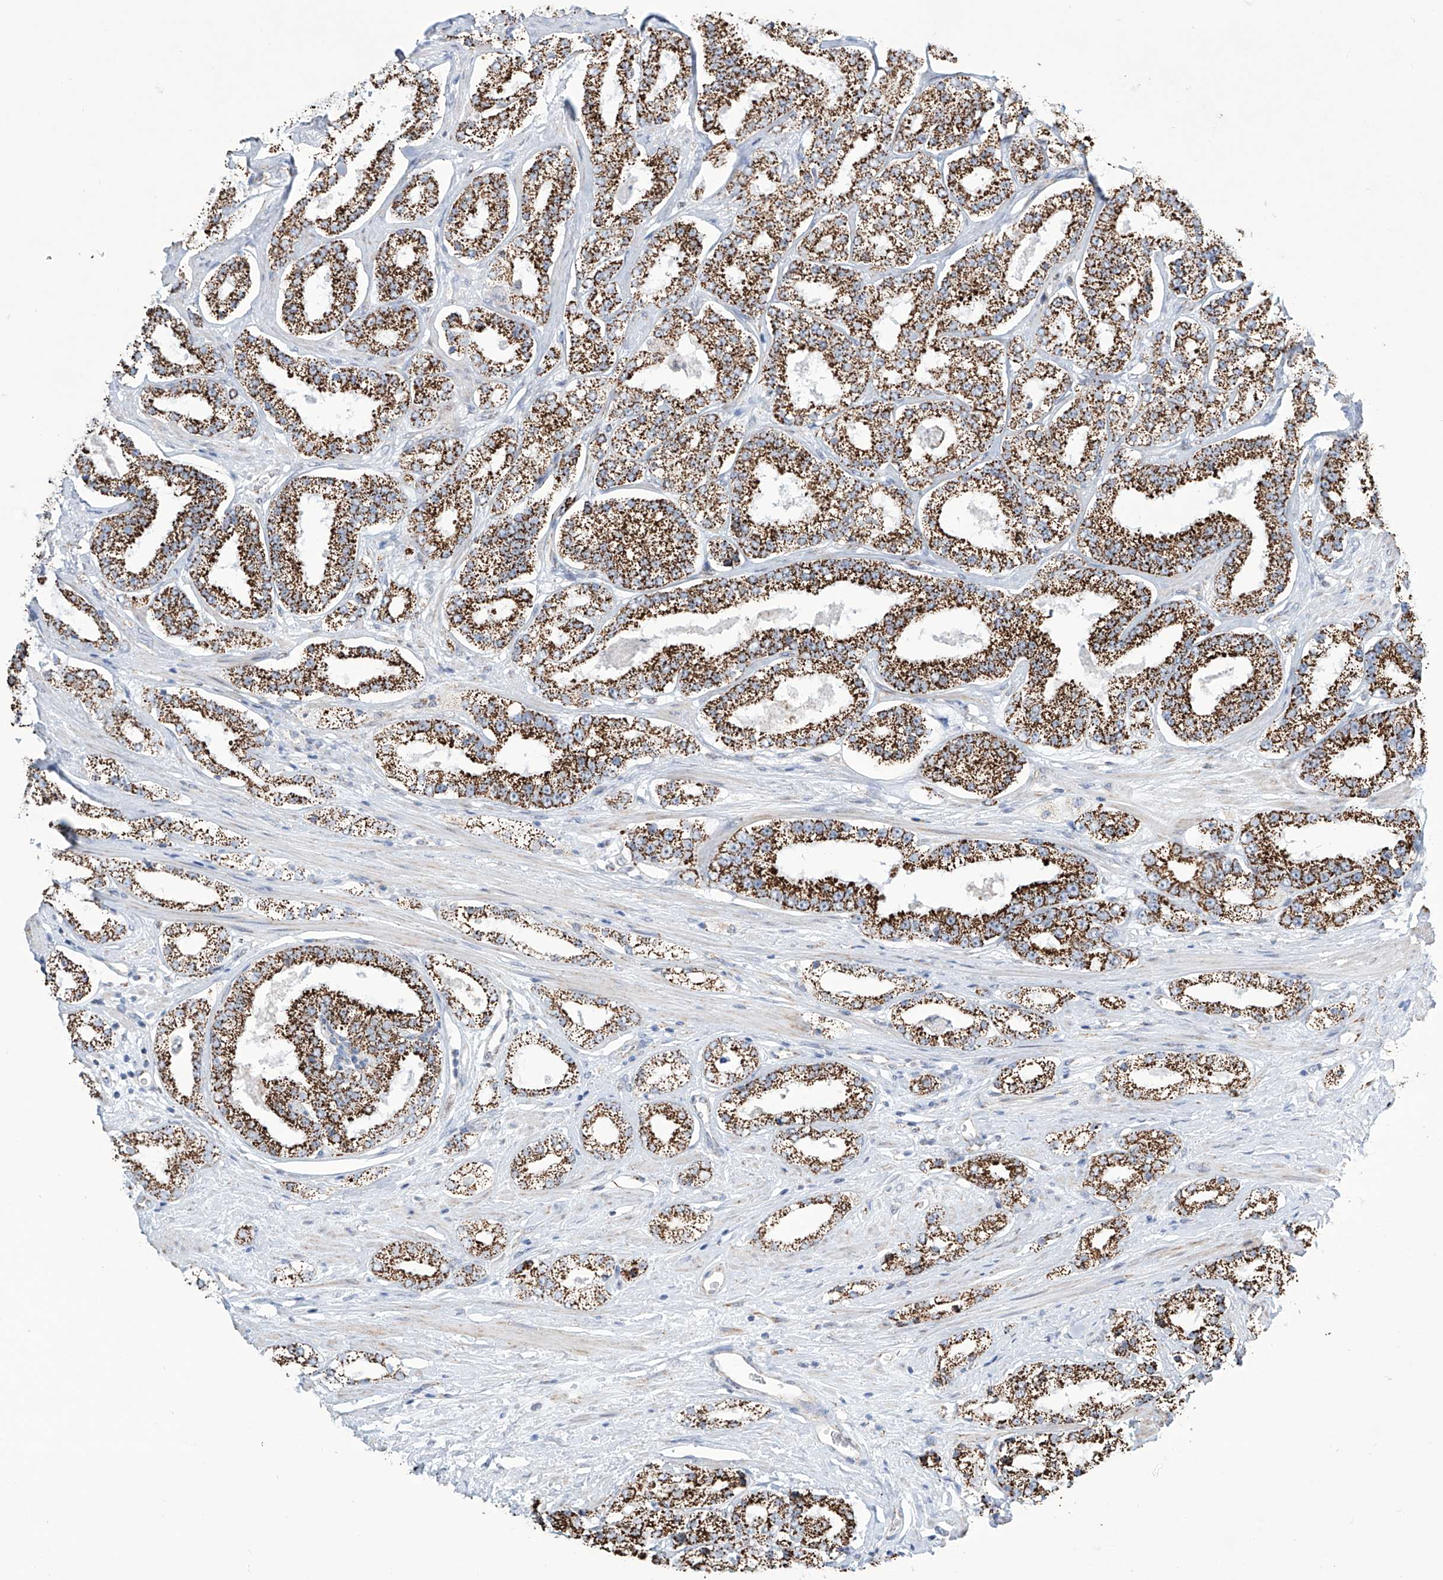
{"staining": {"intensity": "strong", "quantity": ">75%", "location": "cytoplasmic/membranous"}, "tissue": "prostate cancer", "cell_type": "Tumor cells", "image_type": "cancer", "snomed": [{"axis": "morphology", "description": "Normal tissue, NOS"}, {"axis": "morphology", "description": "Adenocarcinoma, High grade"}, {"axis": "topography", "description": "Prostate"}], "caption": "Human prostate adenocarcinoma (high-grade) stained for a protein (brown) shows strong cytoplasmic/membranous positive positivity in approximately >75% of tumor cells.", "gene": "ALDH6A1", "patient": {"sex": "male", "age": 83}}